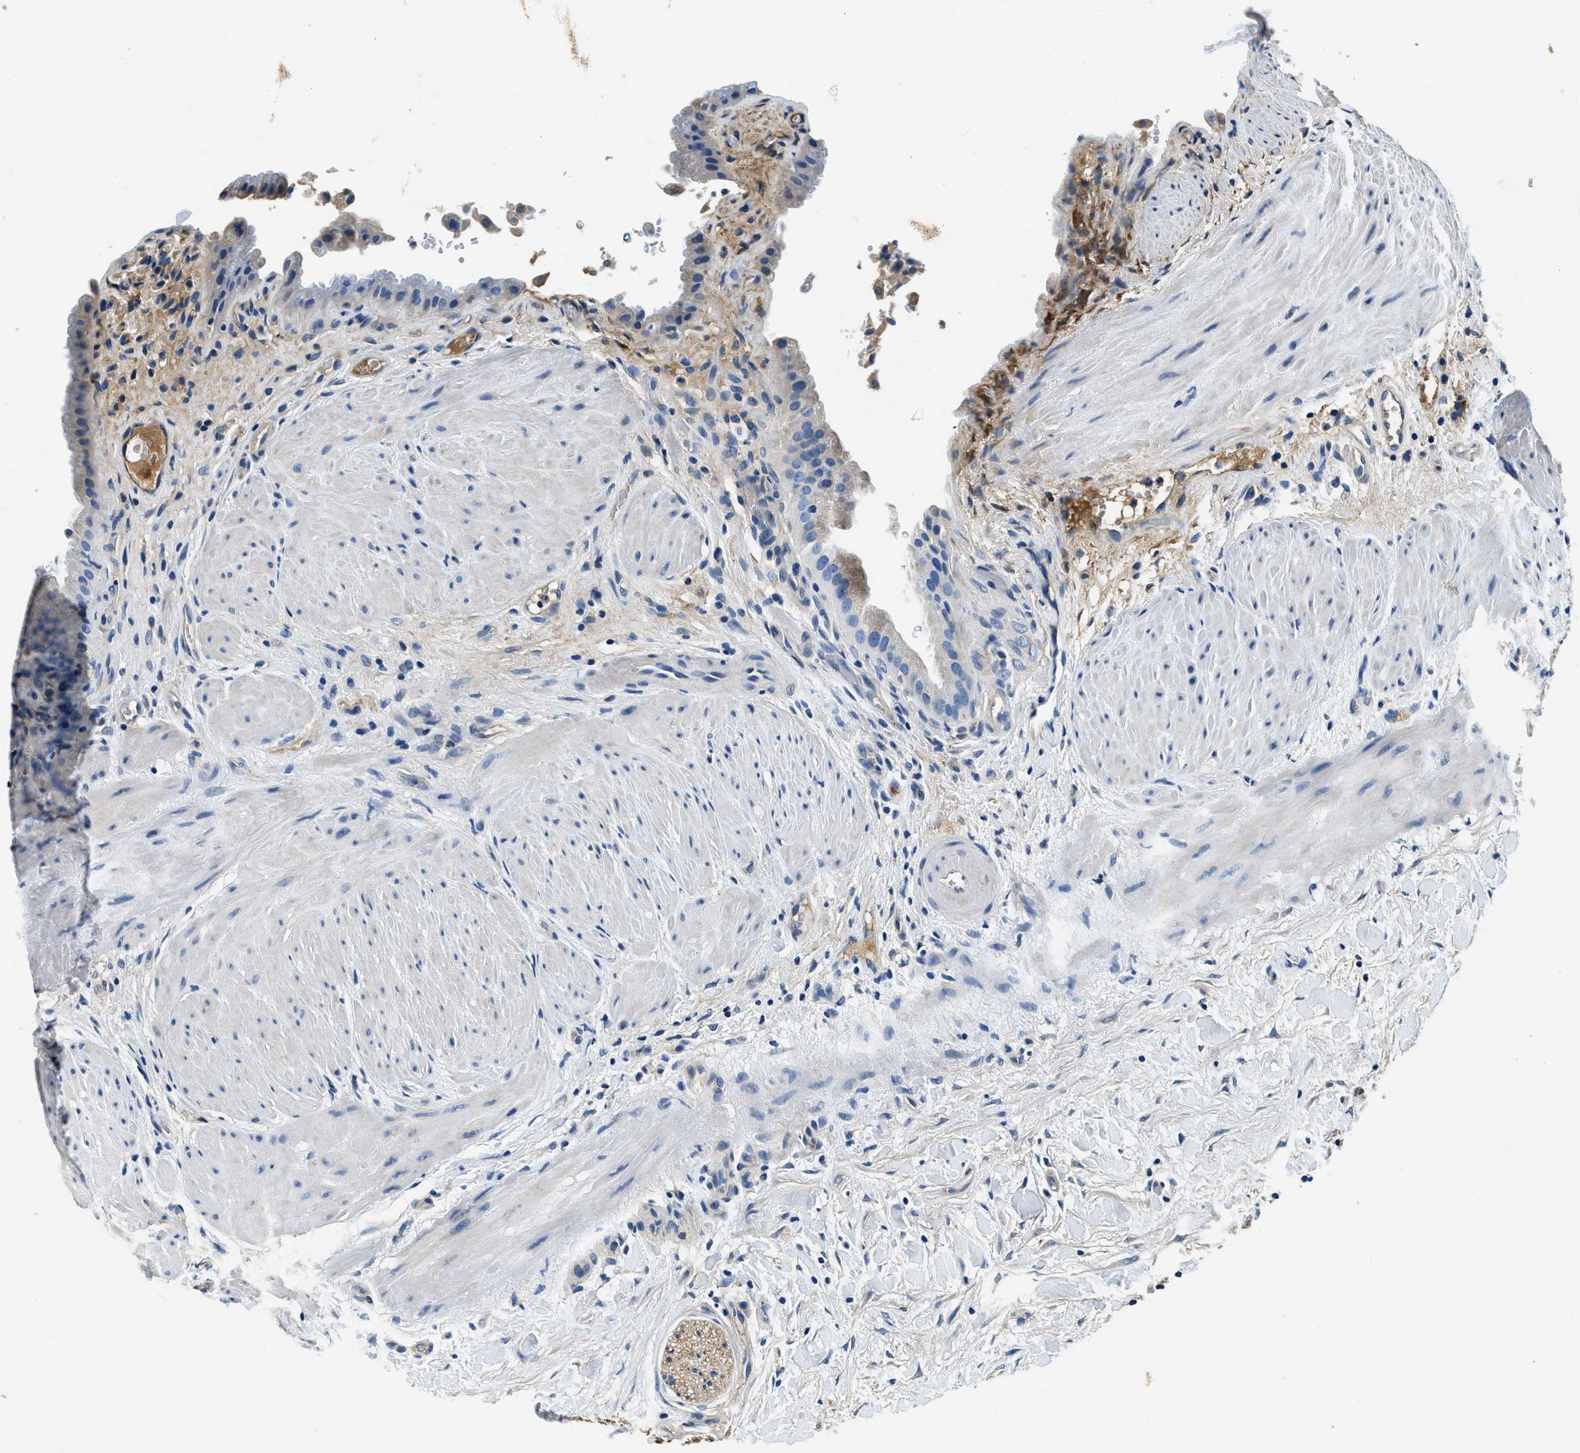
{"staining": {"intensity": "weak", "quantity": "<25%", "location": "cytoplasmic/membranous"}, "tissue": "gallbladder", "cell_type": "Glandular cells", "image_type": "normal", "snomed": [{"axis": "morphology", "description": "Normal tissue, NOS"}, {"axis": "topography", "description": "Gallbladder"}], "caption": "High power microscopy histopathology image of an IHC histopathology image of benign gallbladder, revealing no significant positivity in glandular cells. (Brightfield microscopy of DAB immunohistochemistry at high magnification).", "gene": "TMEM186", "patient": {"sex": "male", "age": 49}}